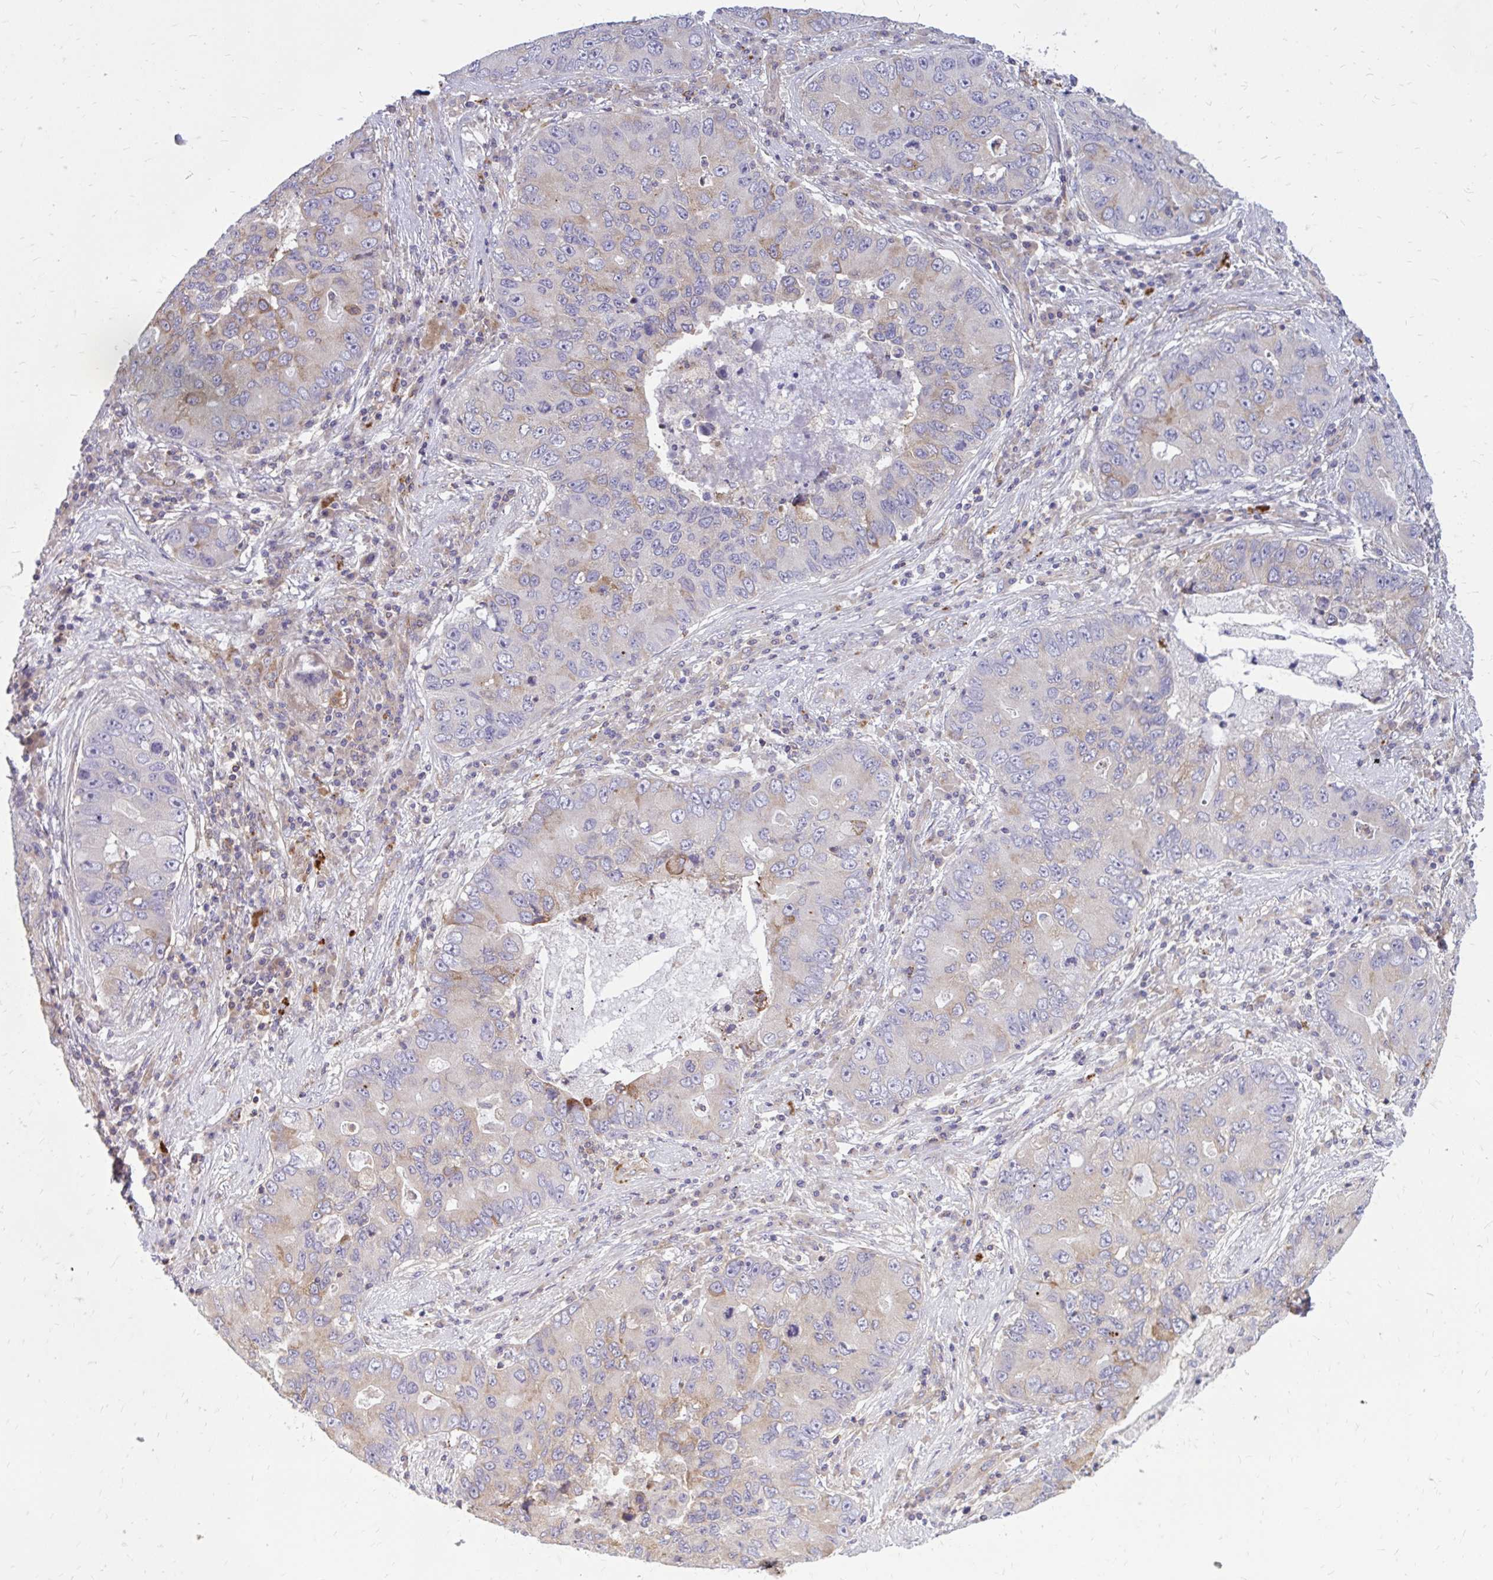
{"staining": {"intensity": "moderate", "quantity": "<25%", "location": "cytoplasmic/membranous"}, "tissue": "lung cancer", "cell_type": "Tumor cells", "image_type": "cancer", "snomed": [{"axis": "morphology", "description": "Adenocarcinoma, NOS"}, {"axis": "morphology", "description": "Adenocarcinoma, metastatic, NOS"}, {"axis": "topography", "description": "Lymph node"}, {"axis": "topography", "description": "Lung"}], "caption": "This is a histology image of immunohistochemistry staining of lung cancer (adenocarcinoma), which shows moderate positivity in the cytoplasmic/membranous of tumor cells.", "gene": "ASAP1", "patient": {"sex": "female", "age": 54}}